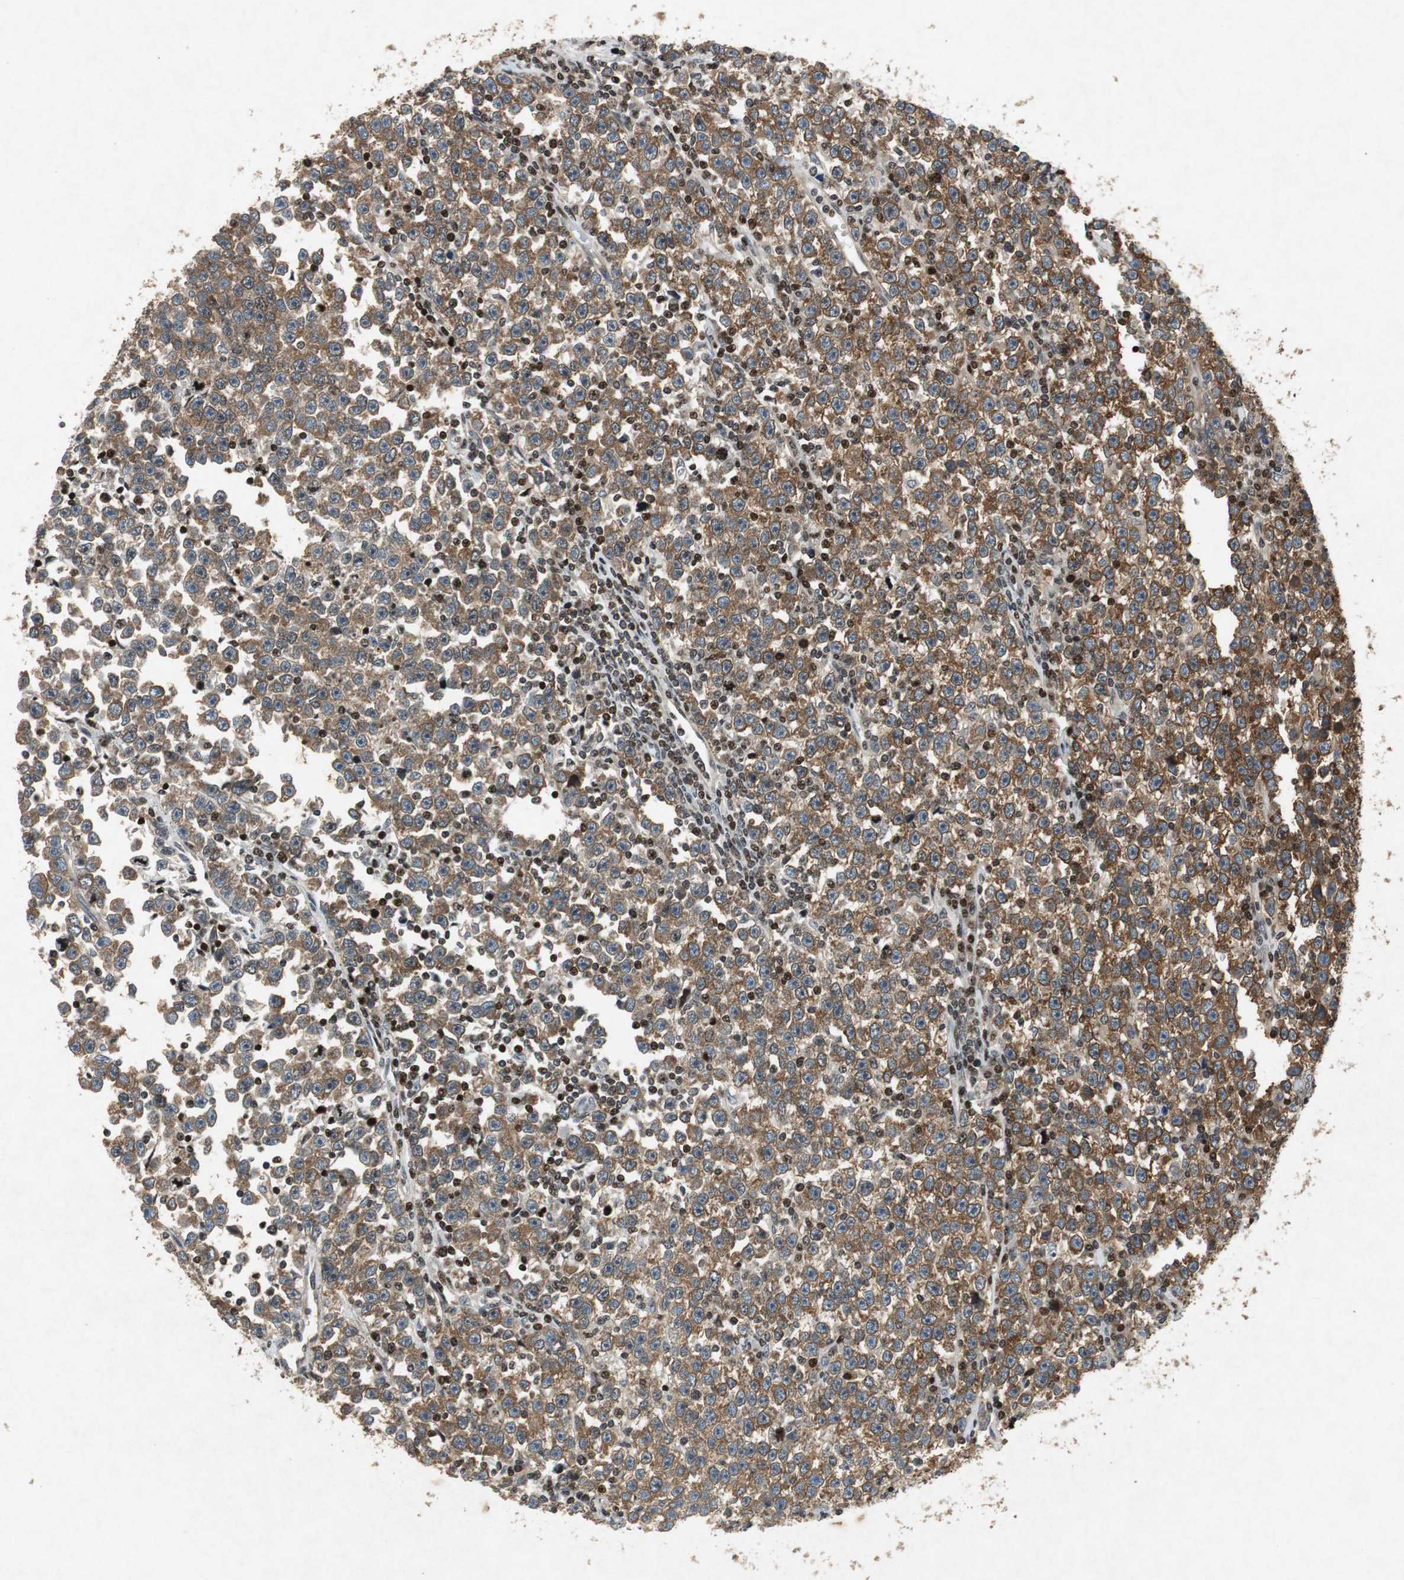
{"staining": {"intensity": "moderate", "quantity": ">75%", "location": "cytoplasmic/membranous"}, "tissue": "testis cancer", "cell_type": "Tumor cells", "image_type": "cancer", "snomed": [{"axis": "morphology", "description": "Seminoma, NOS"}, {"axis": "topography", "description": "Testis"}], "caption": "Testis seminoma tissue displays moderate cytoplasmic/membranous expression in approximately >75% of tumor cells, visualized by immunohistochemistry.", "gene": "TUBA4A", "patient": {"sex": "male", "age": 43}}